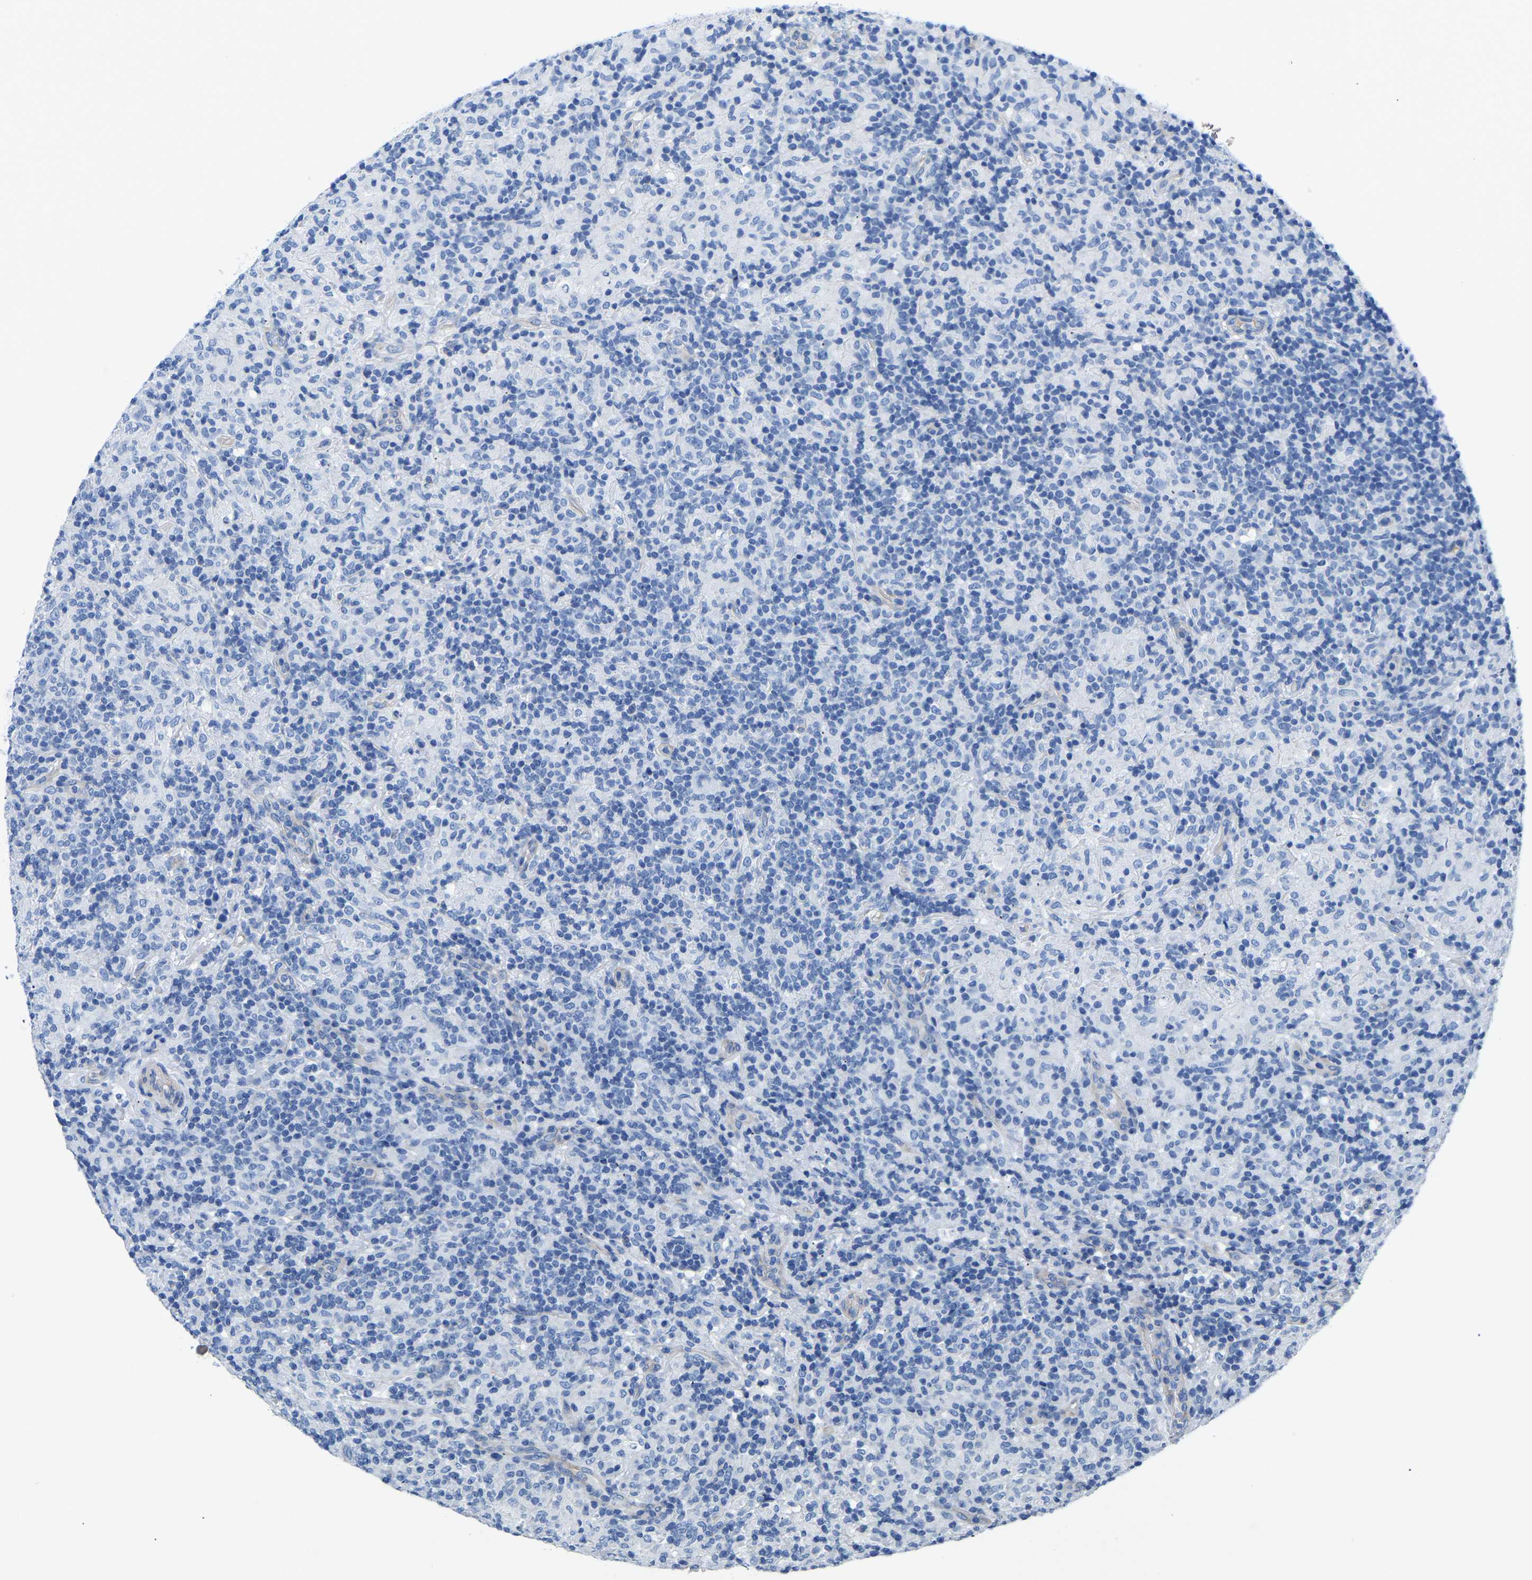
{"staining": {"intensity": "negative", "quantity": "none", "location": "none"}, "tissue": "lymphoma", "cell_type": "Tumor cells", "image_type": "cancer", "snomed": [{"axis": "morphology", "description": "Hodgkin's disease, NOS"}, {"axis": "topography", "description": "Lymph node"}], "caption": "The photomicrograph exhibits no significant positivity in tumor cells of Hodgkin's disease.", "gene": "UPK3A", "patient": {"sex": "male", "age": 70}}